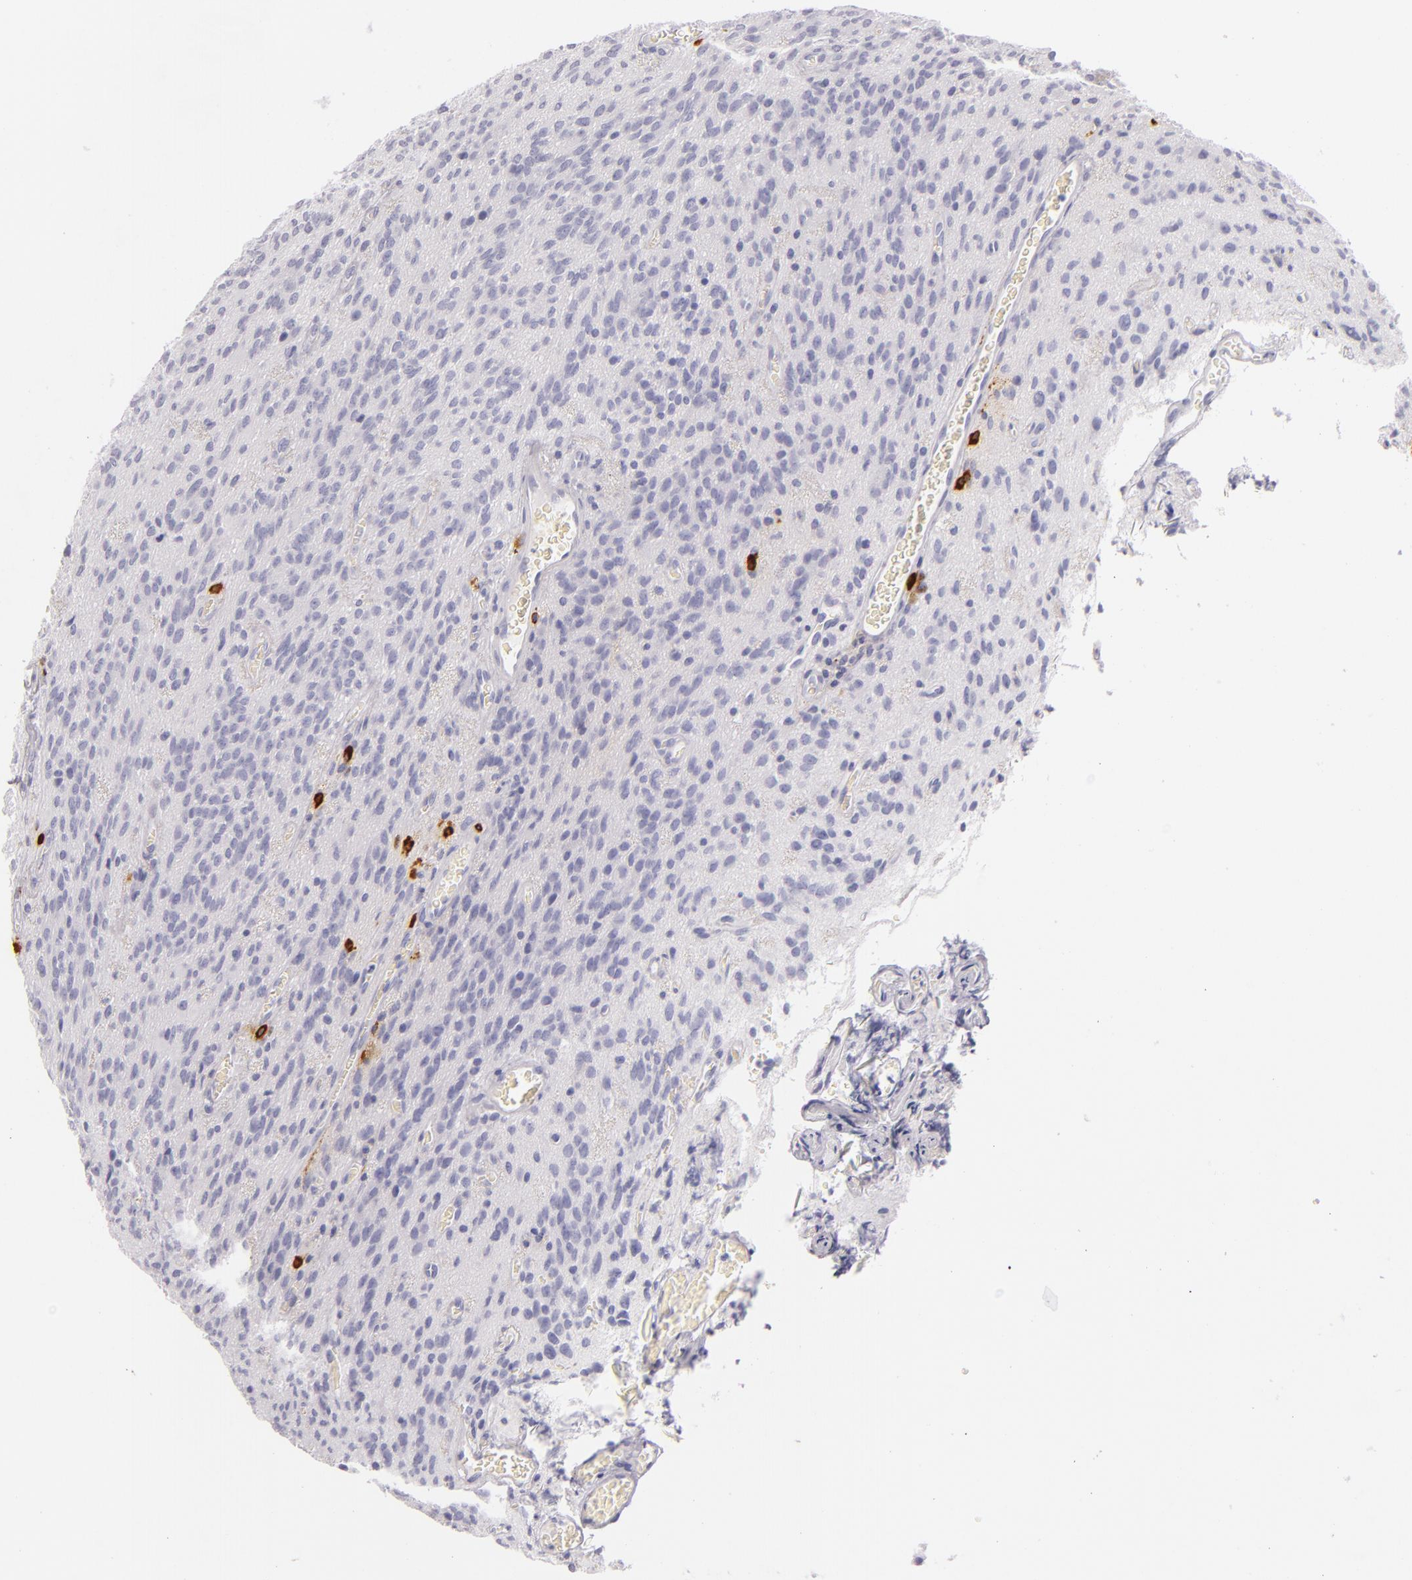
{"staining": {"intensity": "negative", "quantity": "none", "location": "none"}, "tissue": "glioma", "cell_type": "Tumor cells", "image_type": "cancer", "snomed": [{"axis": "morphology", "description": "Glioma, malignant, Low grade"}, {"axis": "topography", "description": "Brain"}], "caption": "Image shows no significant protein expression in tumor cells of malignant low-grade glioma.", "gene": "TPSD1", "patient": {"sex": "female", "age": 15}}